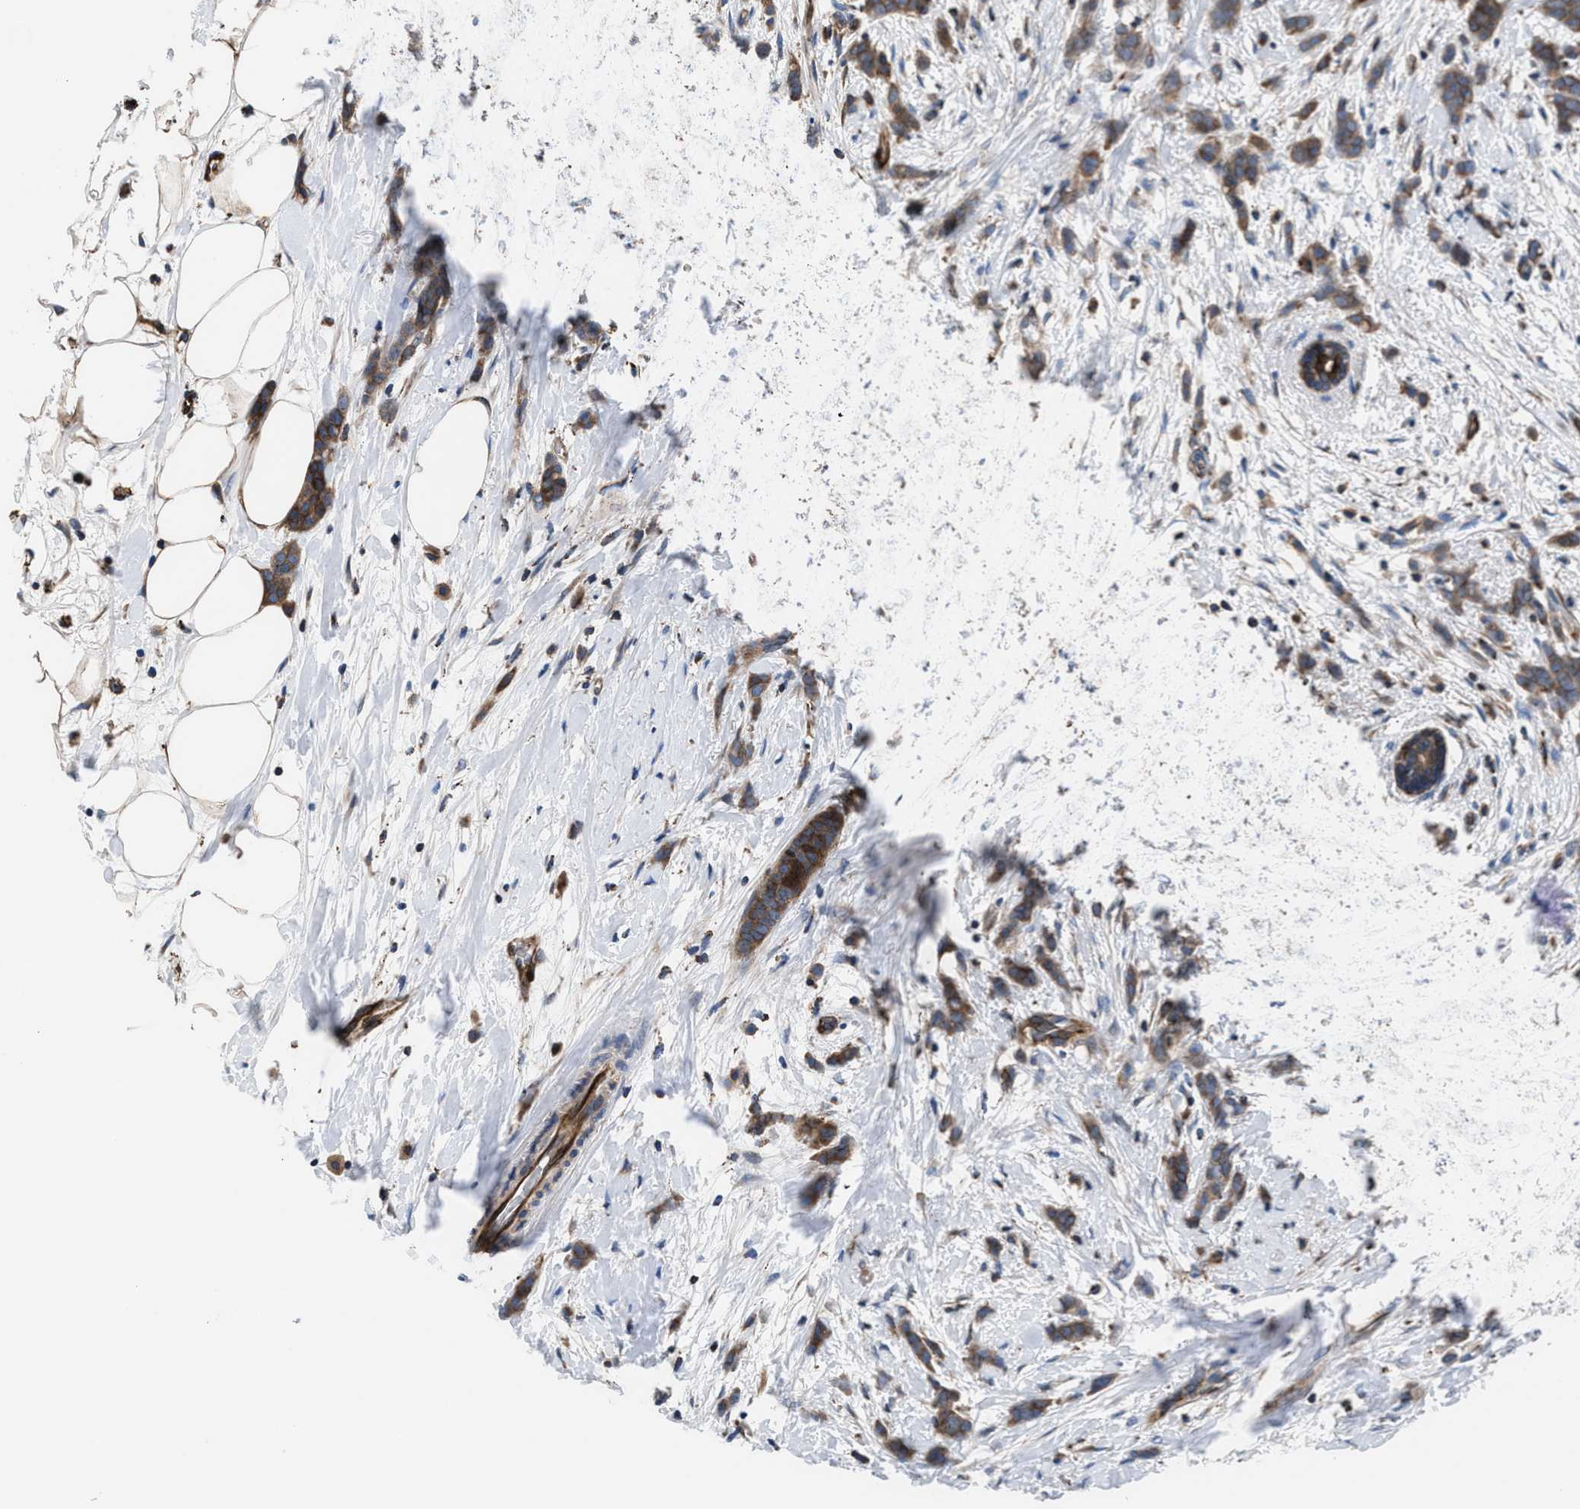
{"staining": {"intensity": "moderate", "quantity": ">75%", "location": "cytoplasmic/membranous"}, "tissue": "breast cancer", "cell_type": "Tumor cells", "image_type": "cancer", "snomed": [{"axis": "morphology", "description": "Lobular carcinoma, in situ"}, {"axis": "morphology", "description": "Lobular carcinoma"}, {"axis": "topography", "description": "Breast"}], "caption": "Breast cancer (lobular carcinoma in situ) stained for a protein (brown) shows moderate cytoplasmic/membranous positive positivity in about >75% of tumor cells.", "gene": "PRR15L", "patient": {"sex": "female", "age": 41}}